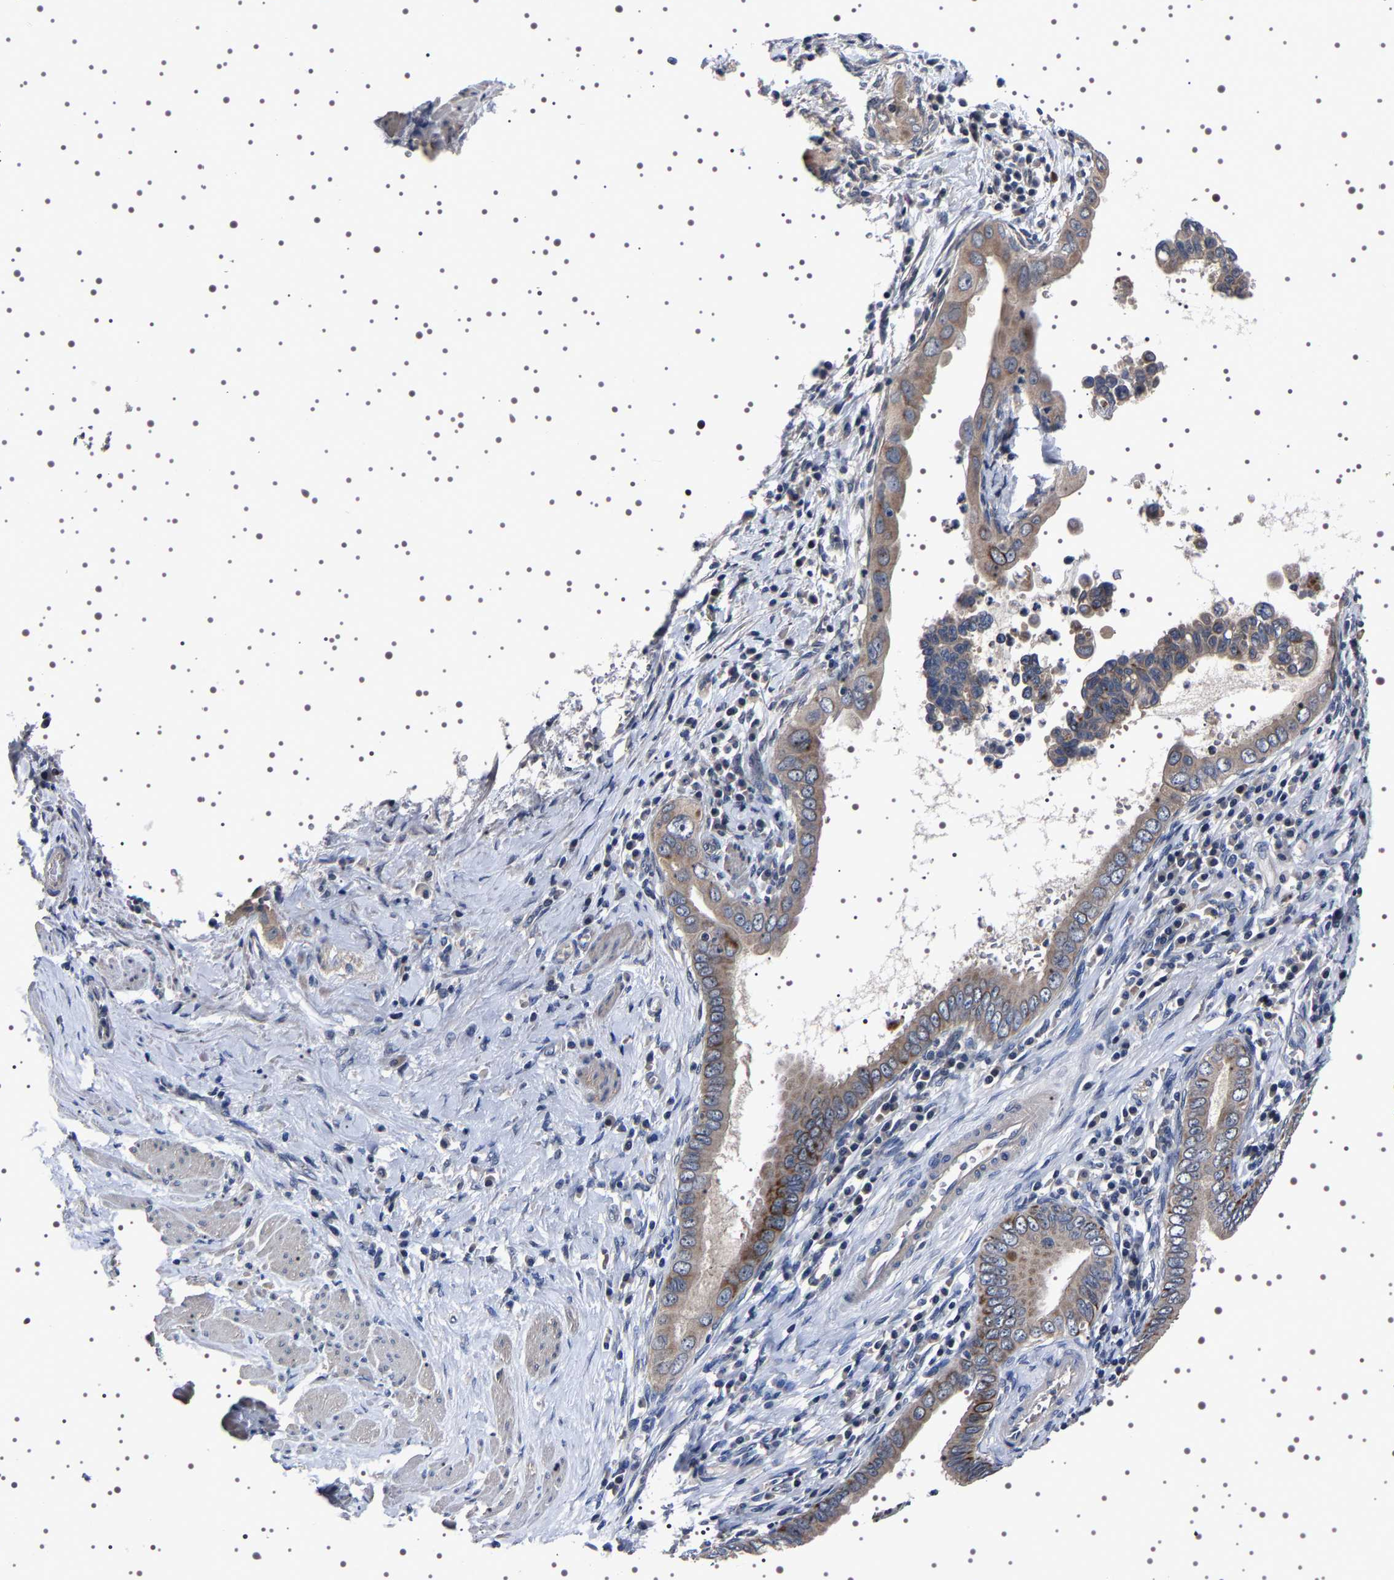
{"staining": {"intensity": "moderate", "quantity": "25%-75%", "location": "cytoplasmic/membranous"}, "tissue": "pancreatic cancer", "cell_type": "Tumor cells", "image_type": "cancer", "snomed": [{"axis": "morphology", "description": "Normal tissue, NOS"}, {"axis": "topography", "description": "Lymph node"}], "caption": "The immunohistochemical stain labels moderate cytoplasmic/membranous staining in tumor cells of pancreatic cancer tissue.", "gene": "TARBP1", "patient": {"sex": "male", "age": 50}}